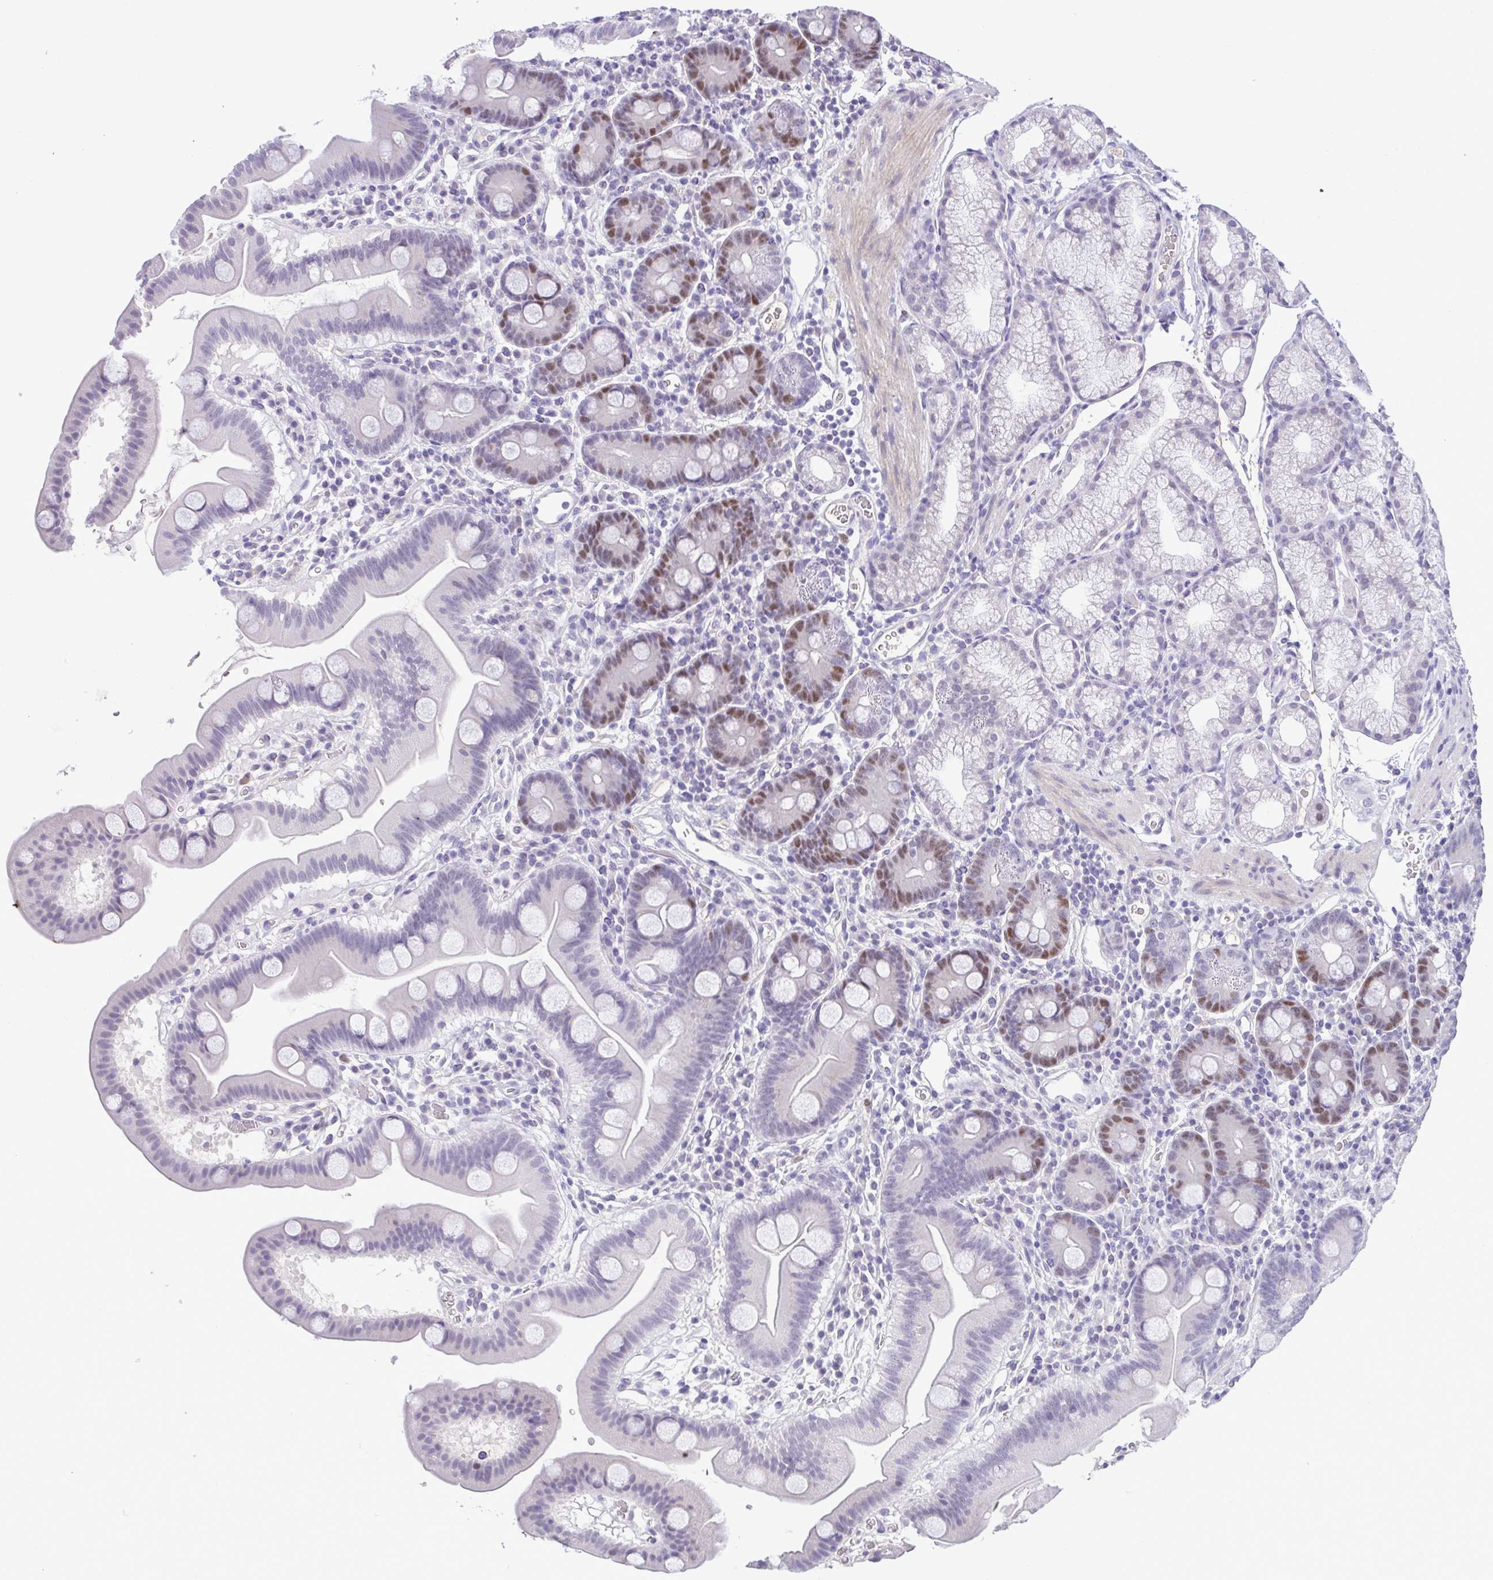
{"staining": {"intensity": "moderate", "quantity": "<25%", "location": "nuclear"}, "tissue": "duodenum", "cell_type": "Glandular cells", "image_type": "normal", "snomed": [{"axis": "morphology", "description": "Normal tissue, NOS"}, {"axis": "topography", "description": "Duodenum"}], "caption": "Brown immunohistochemical staining in unremarkable duodenum displays moderate nuclear positivity in approximately <25% of glandular cells. (Brightfield microscopy of DAB IHC at high magnification).", "gene": "TIPIN", "patient": {"sex": "male", "age": 59}}